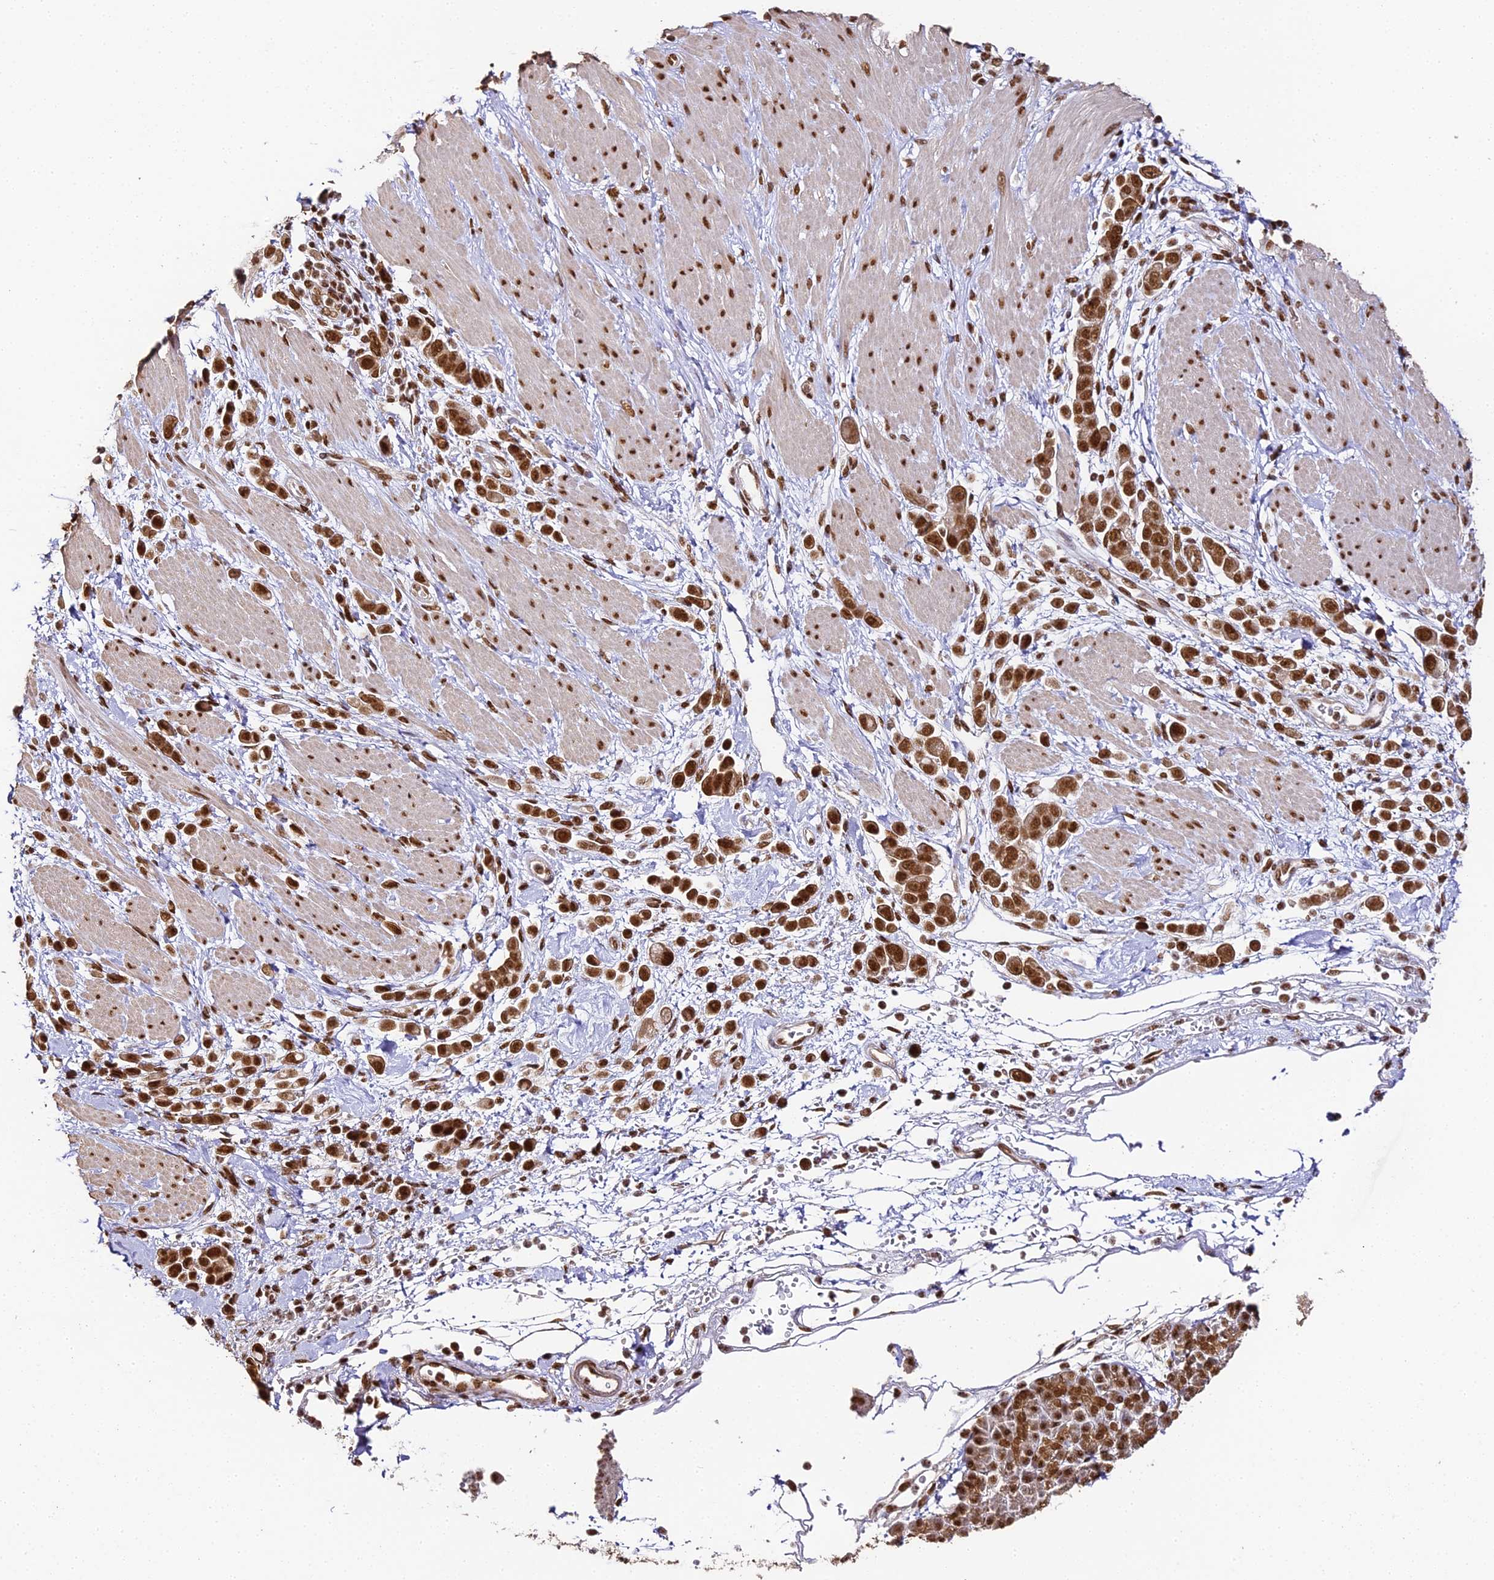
{"staining": {"intensity": "strong", "quantity": ">75%", "location": "cytoplasmic/membranous,nuclear"}, "tissue": "pancreatic cancer", "cell_type": "Tumor cells", "image_type": "cancer", "snomed": [{"axis": "morphology", "description": "Normal tissue, NOS"}, {"axis": "morphology", "description": "Adenocarcinoma, NOS"}, {"axis": "topography", "description": "Pancreas"}], "caption": "Tumor cells reveal high levels of strong cytoplasmic/membranous and nuclear positivity in about >75% of cells in human pancreatic adenocarcinoma.", "gene": "HNRNPA1", "patient": {"sex": "female", "age": 64}}